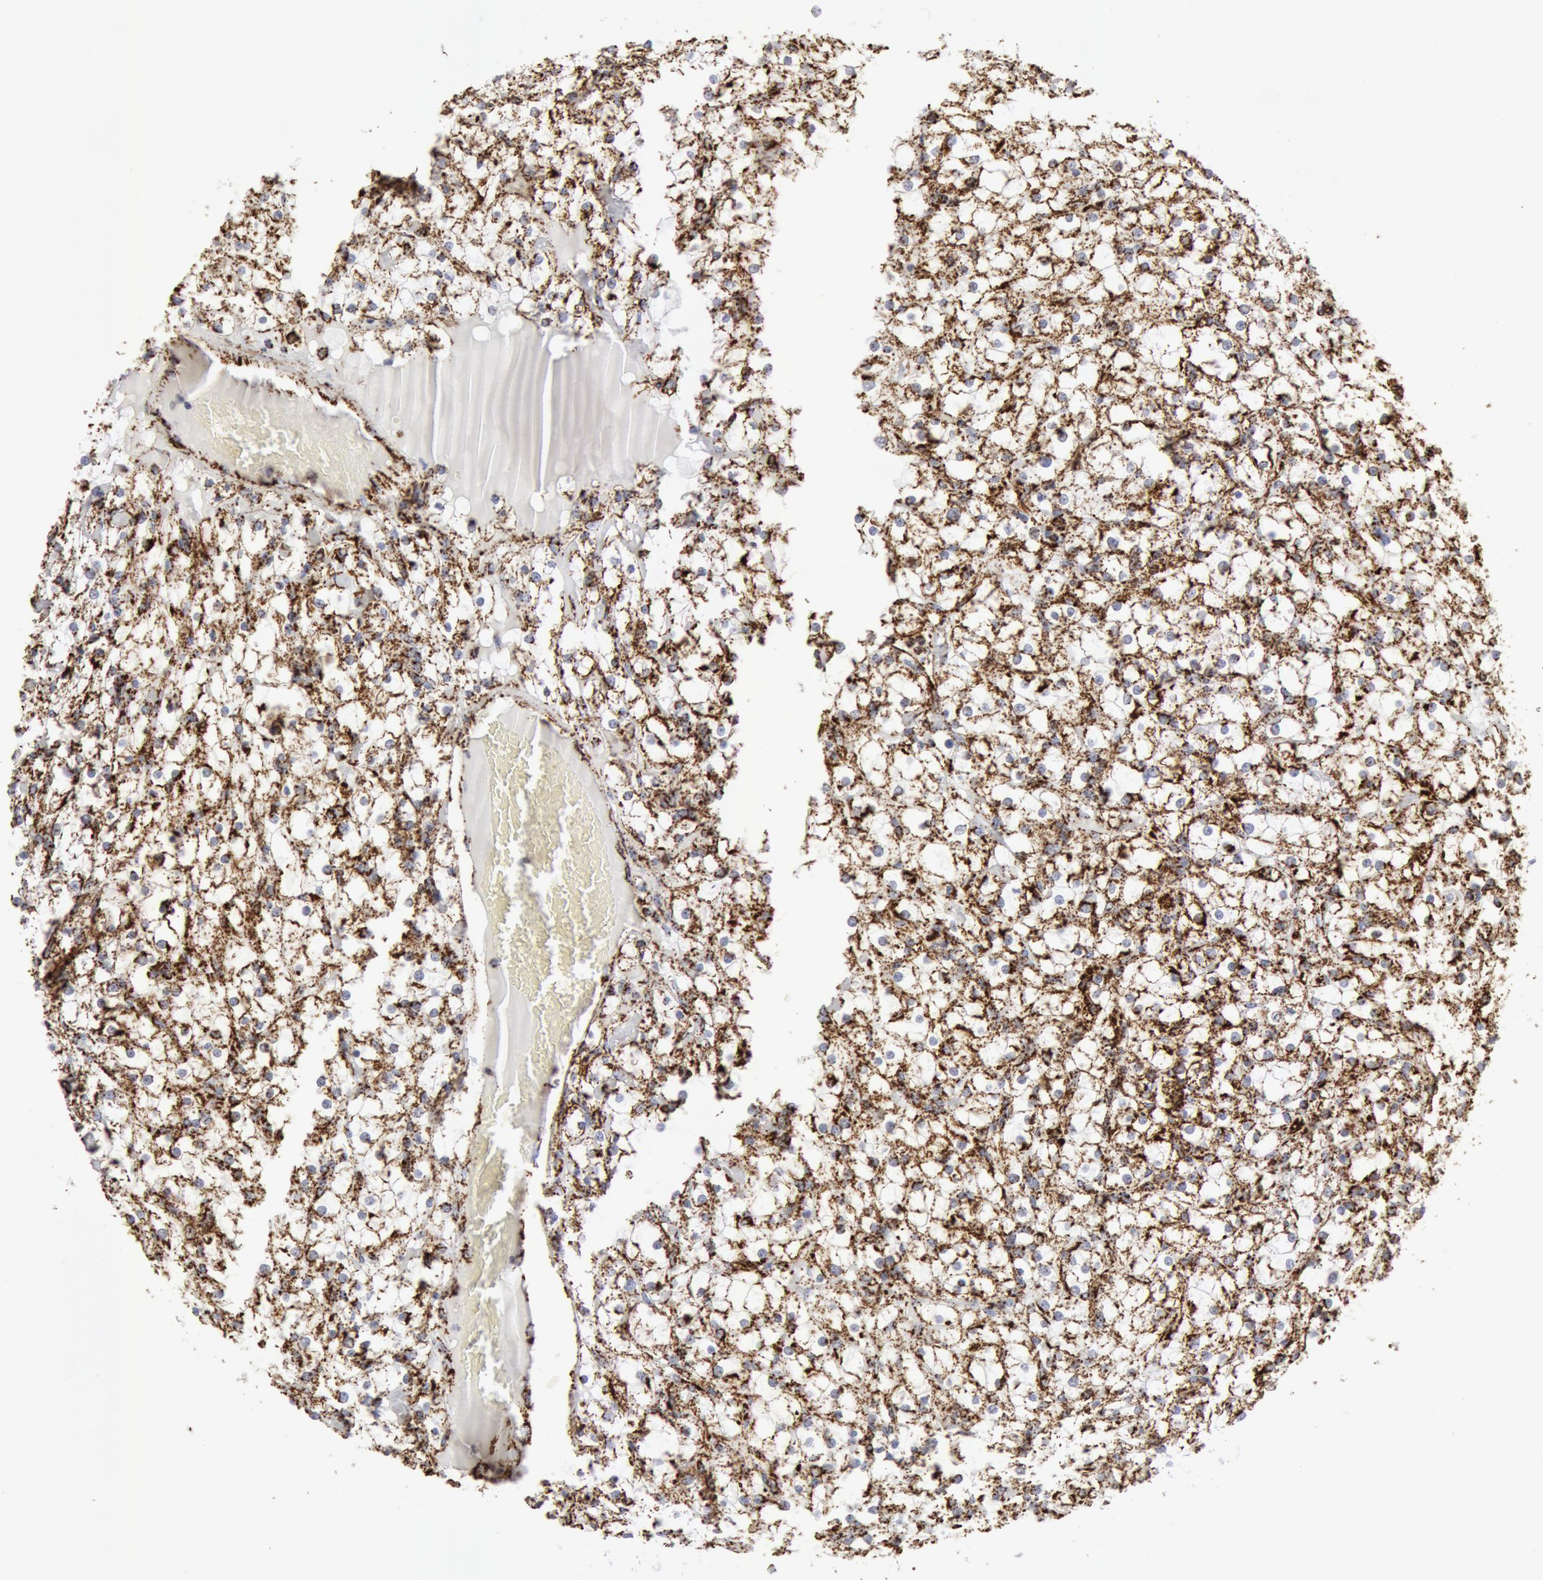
{"staining": {"intensity": "strong", "quantity": ">75%", "location": "cytoplasmic/membranous"}, "tissue": "renal cancer", "cell_type": "Tumor cells", "image_type": "cancer", "snomed": [{"axis": "morphology", "description": "Adenocarcinoma, NOS"}, {"axis": "topography", "description": "Kidney"}], "caption": "Tumor cells reveal strong cytoplasmic/membranous positivity in approximately >75% of cells in adenocarcinoma (renal).", "gene": "ATP5F1B", "patient": {"sex": "female", "age": 73}}